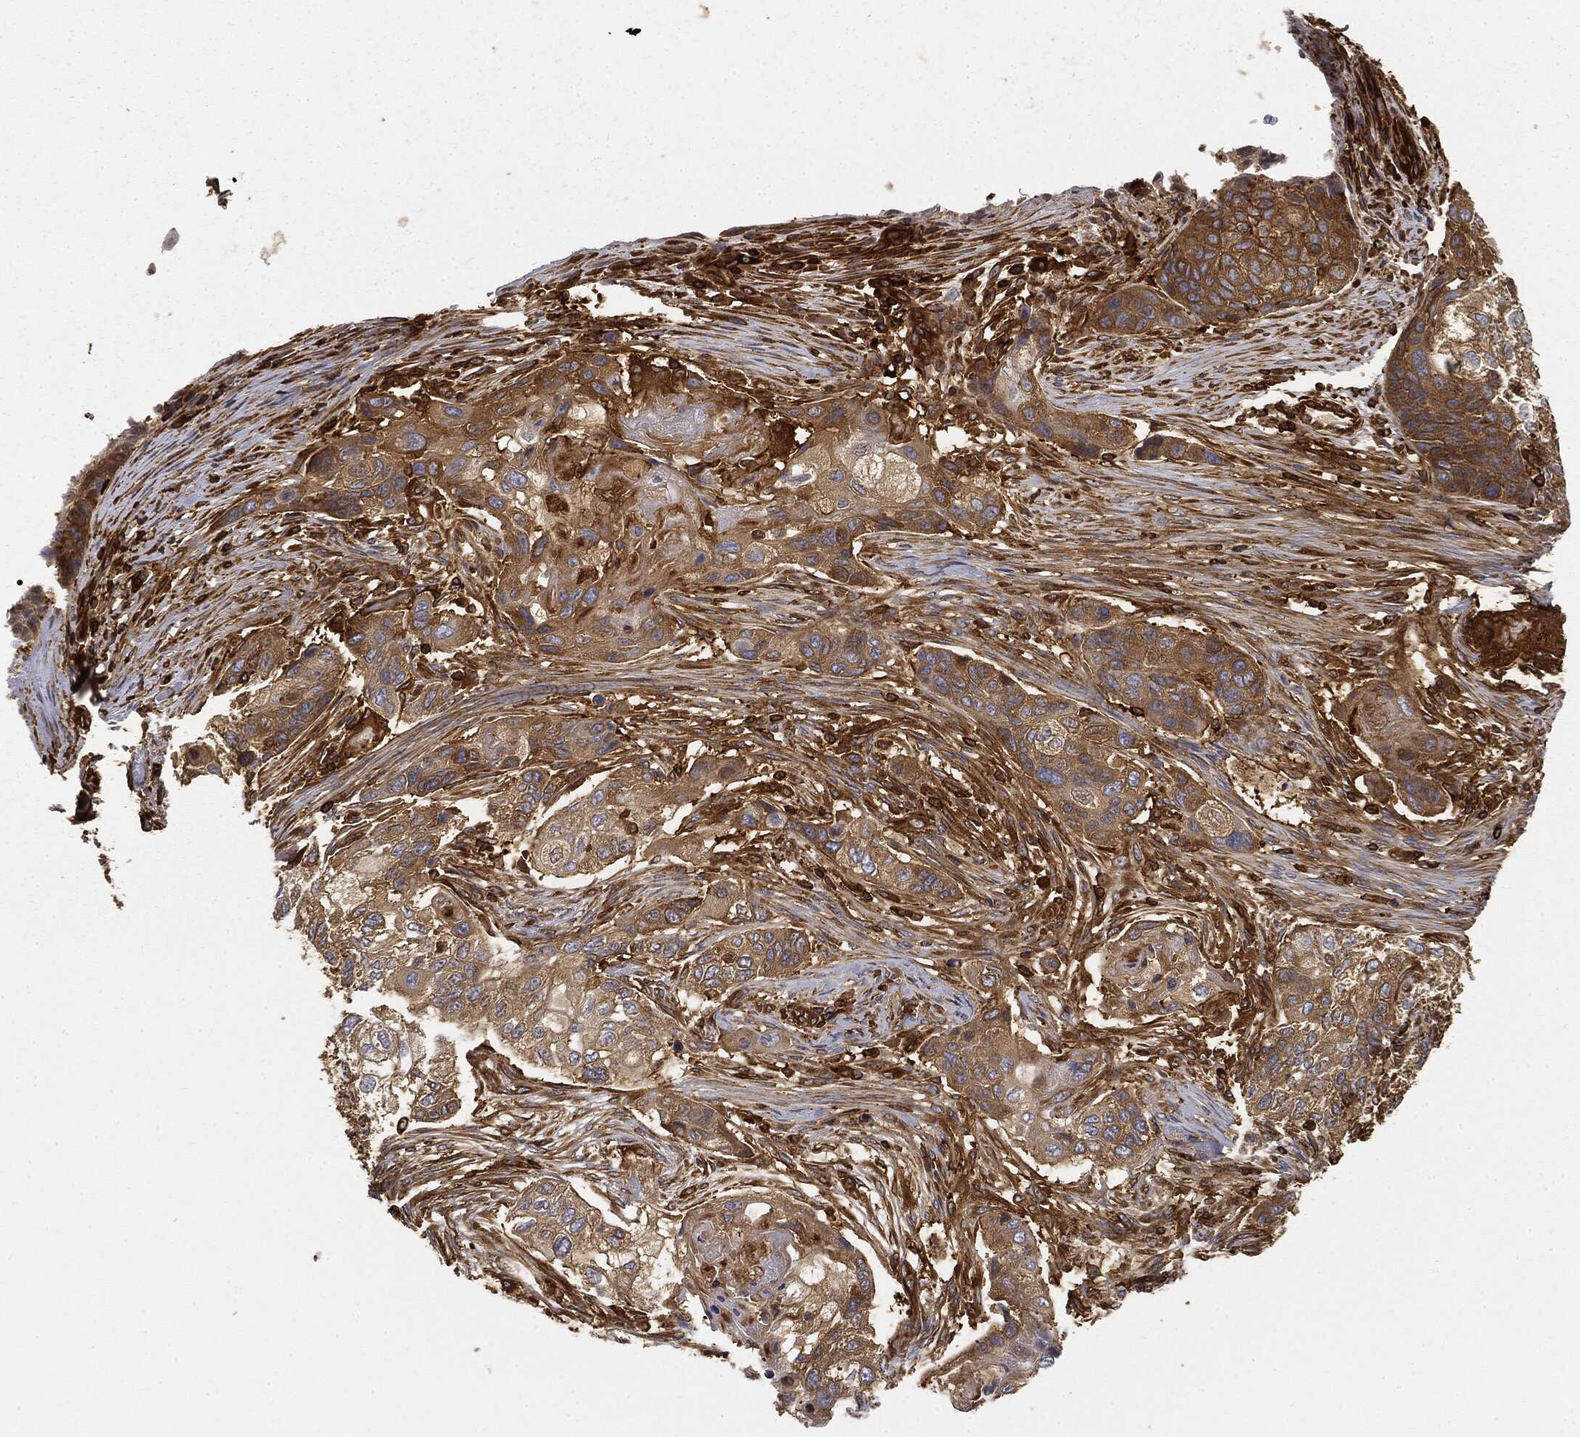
{"staining": {"intensity": "moderate", "quantity": "25%-75%", "location": "cytoplasmic/membranous"}, "tissue": "lung cancer", "cell_type": "Tumor cells", "image_type": "cancer", "snomed": [{"axis": "morphology", "description": "Normal tissue, NOS"}, {"axis": "morphology", "description": "Squamous cell carcinoma, NOS"}, {"axis": "topography", "description": "Bronchus"}, {"axis": "topography", "description": "Lung"}], "caption": "Squamous cell carcinoma (lung) tissue exhibits moderate cytoplasmic/membranous expression in about 25%-75% of tumor cells", "gene": "WDR1", "patient": {"sex": "male", "age": 69}}